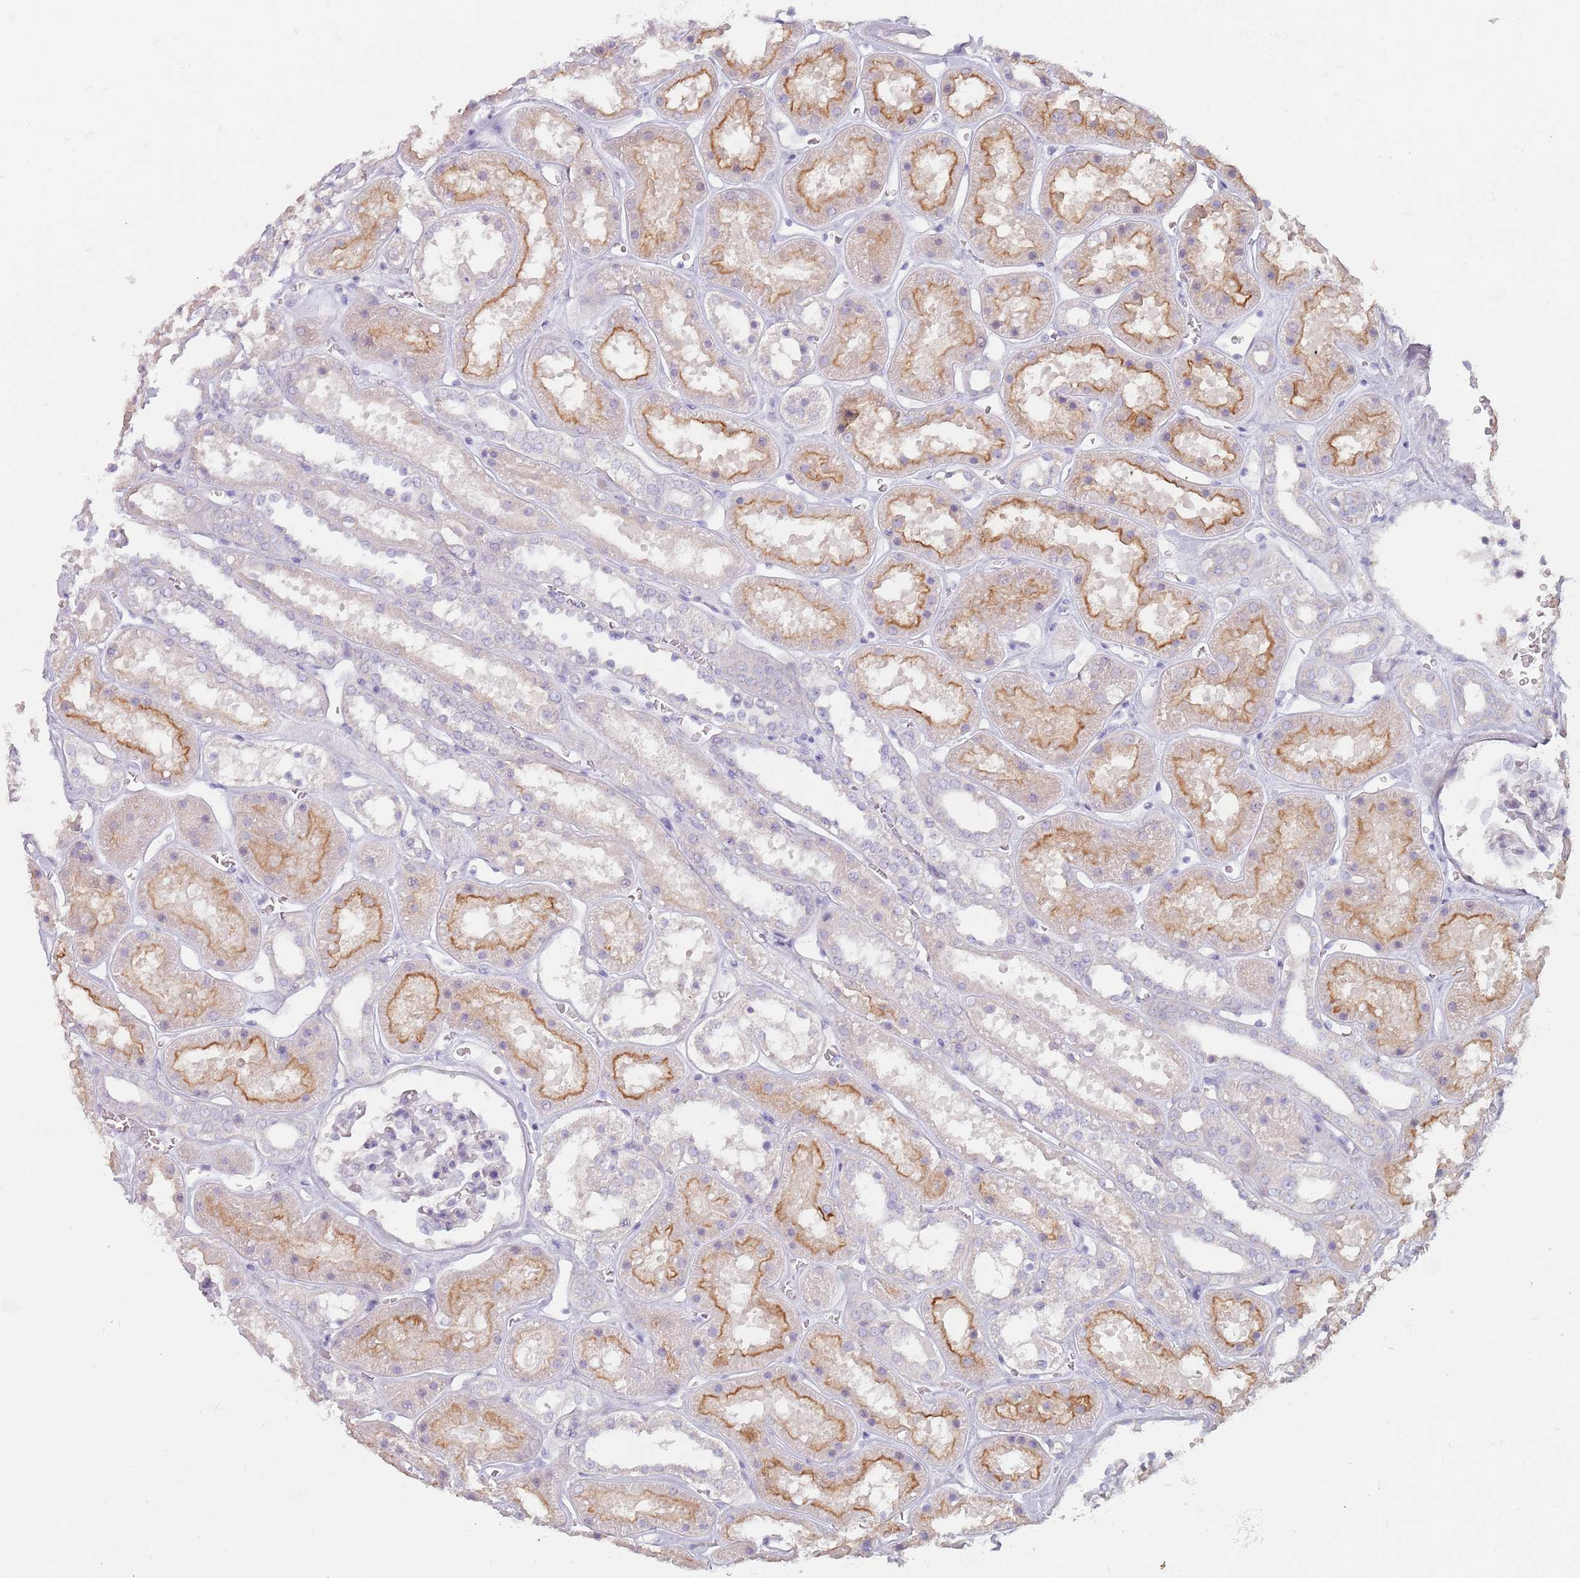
{"staining": {"intensity": "negative", "quantity": "none", "location": "none"}, "tissue": "kidney", "cell_type": "Cells in glomeruli", "image_type": "normal", "snomed": [{"axis": "morphology", "description": "Normal tissue, NOS"}, {"axis": "topography", "description": "Kidney"}], "caption": "This is an immunohistochemistry (IHC) histopathology image of unremarkable human kidney. There is no positivity in cells in glomeruli.", "gene": "DXO", "patient": {"sex": "female", "age": 41}}